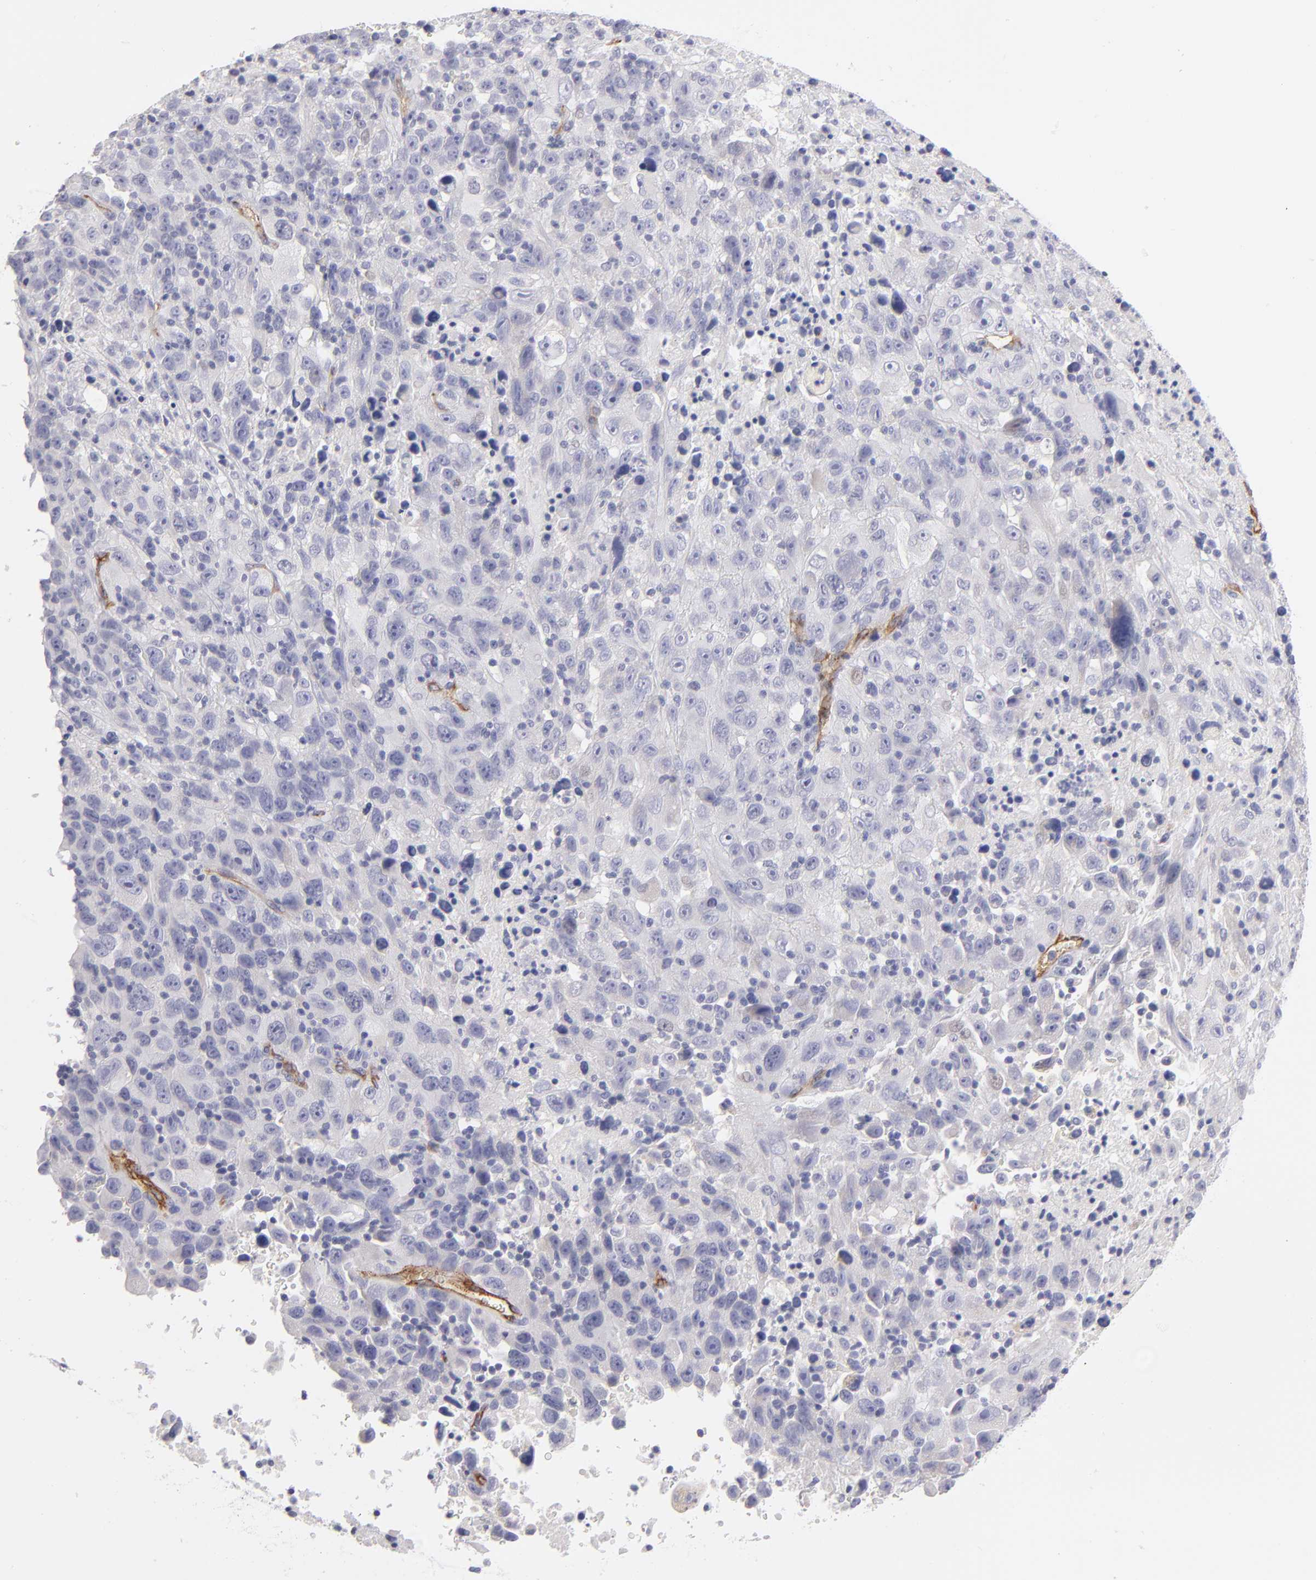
{"staining": {"intensity": "negative", "quantity": "none", "location": "none"}, "tissue": "melanoma", "cell_type": "Tumor cells", "image_type": "cancer", "snomed": [{"axis": "morphology", "description": "Malignant melanoma, Metastatic site"}, {"axis": "topography", "description": "Cerebral cortex"}], "caption": "DAB (3,3'-diaminobenzidine) immunohistochemical staining of human melanoma reveals no significant expression in tumor cells.", "gene": "PLVAP", "patient": {"sex": "female", "age": 52}}